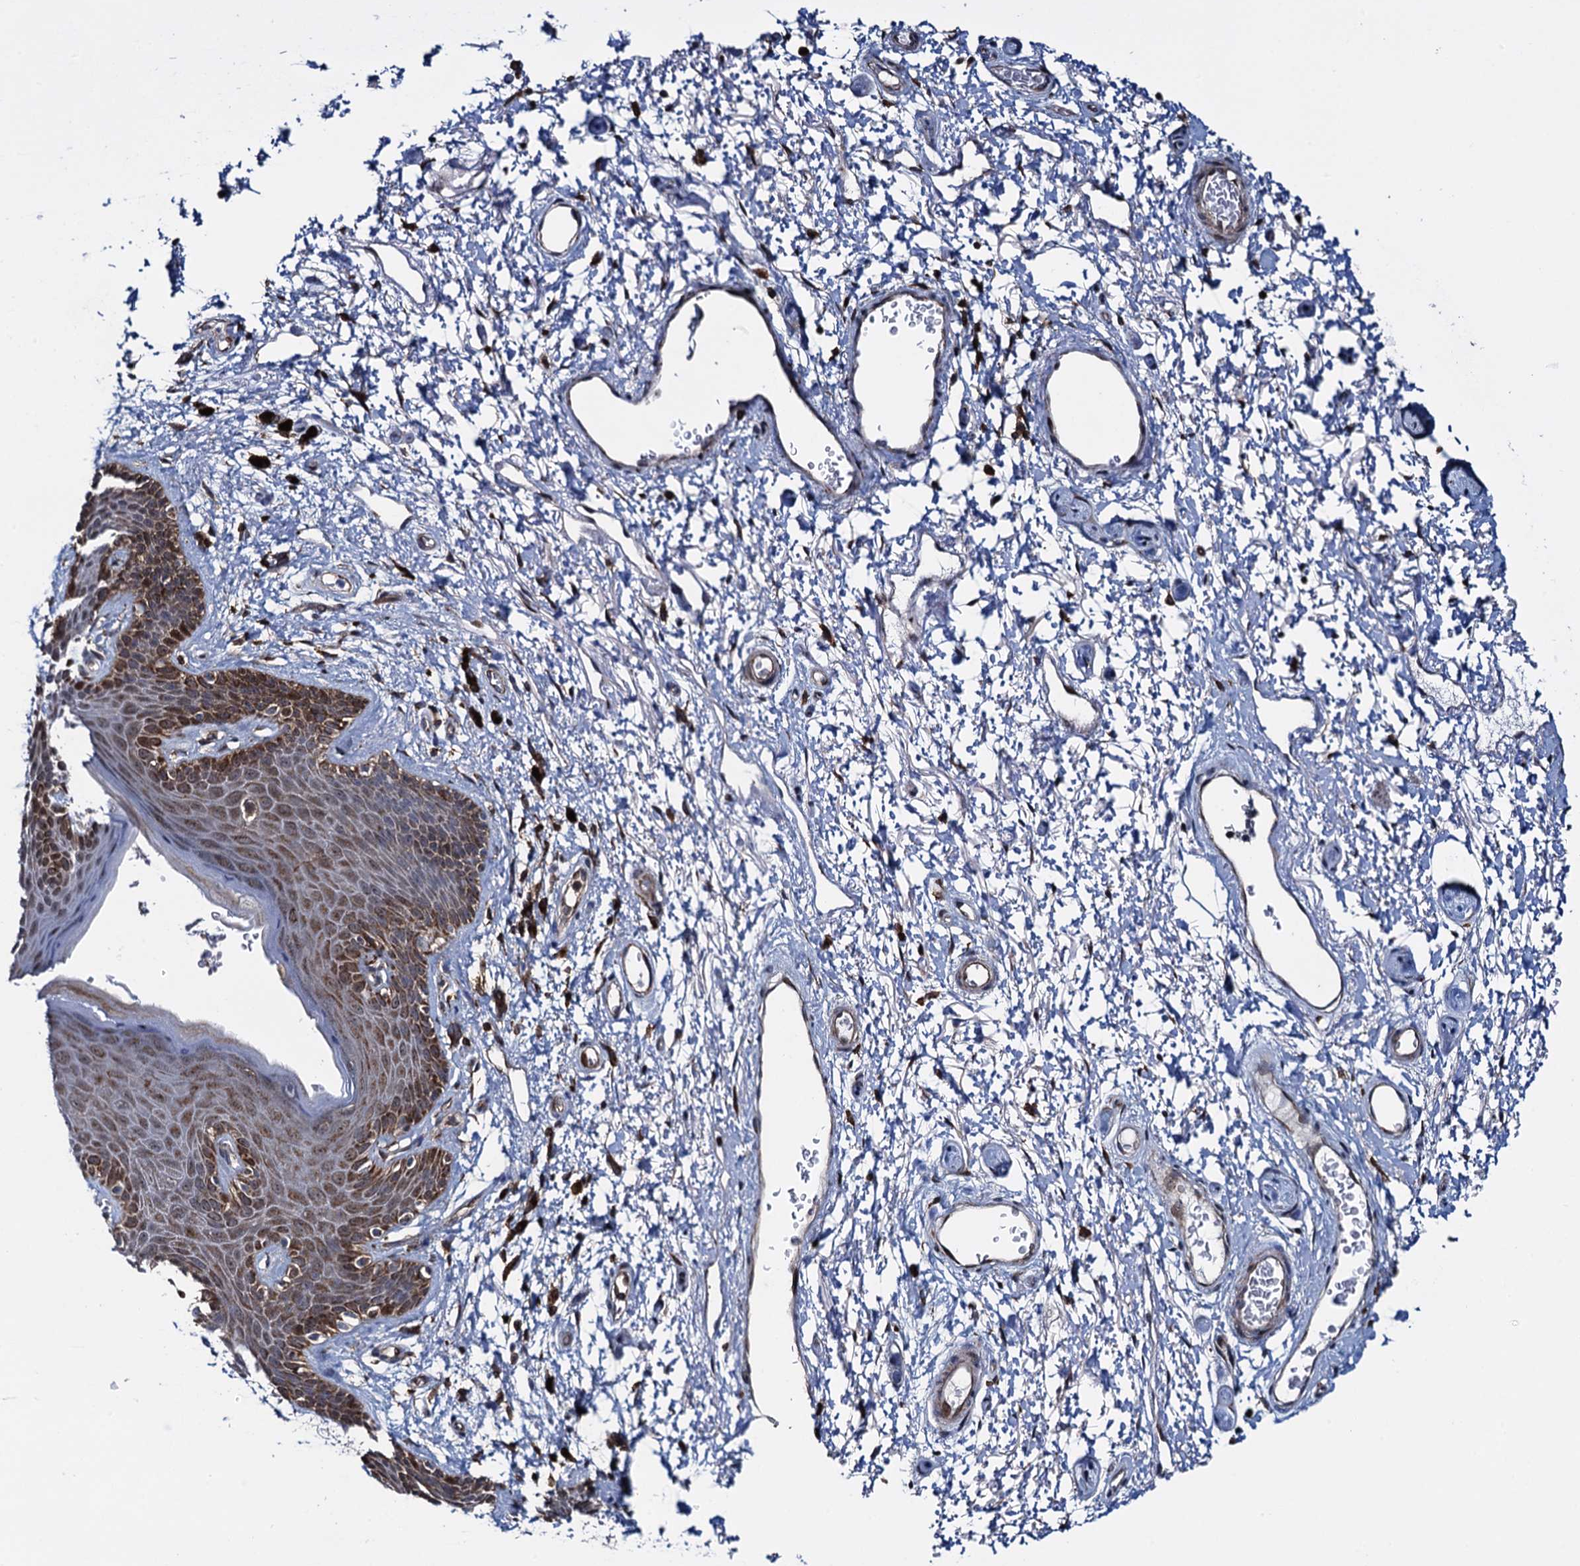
{"staining": {"intensity": "moderate", "quantity": ">75%", "location": "cytoplasmic/membranous"}, "tissue": "skin", "cell_type": "Epidermal cells", "image_type": "normal", "snomed": [{"axis": "morphology", "description": "Normal tissue, NOS"}, {"axis": "topography", "description": "Anal"}], "caption": "Brown immunohistochemical staining in unremarkable skin displays moderate cytoplasmic/membranous expression in approximately >75% of epidermal cells.", "gene": "CCDC102A", "patient": {"sex": "female", "age": 46}}